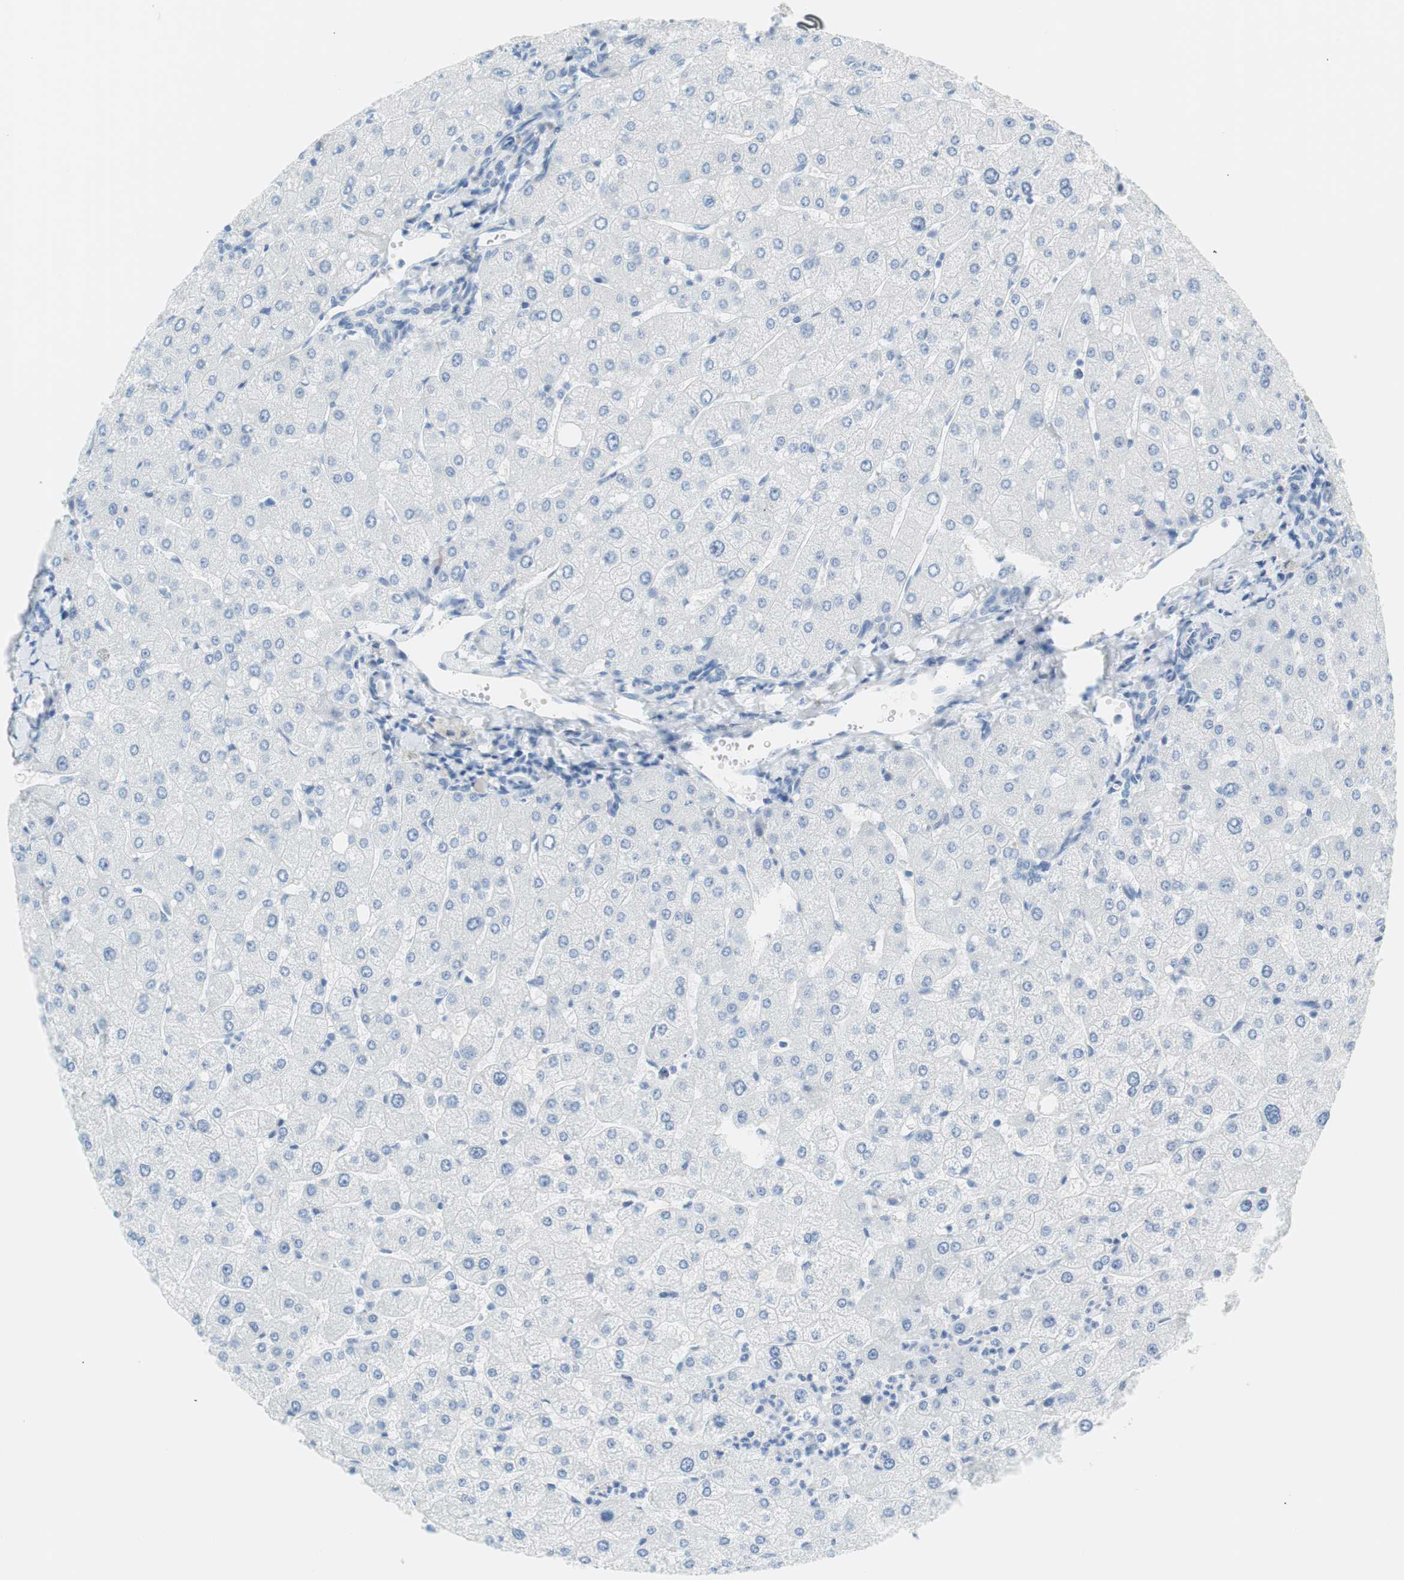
{"staining": {"intensity": "negative", "quantity": "none", "location": "none"}, "tissue": "liver", "cell_type": "Cholangiocytes", "image_type": "normal", "snomed": [{"axis": "morphology", "description": "Normal tissue, NOS"}, {"axis": "topography", "description": "Liver"}], "caption": "Image shows no significant protein positivity in cholangiocytes of benign liver. Brightfield microscopy of immunohistochemistry stained with DAB (brown) and hematoxylin (blue), captured at high magnification.", "gene": "MYH1", "patient": {"sex": "male", "age": 55}}